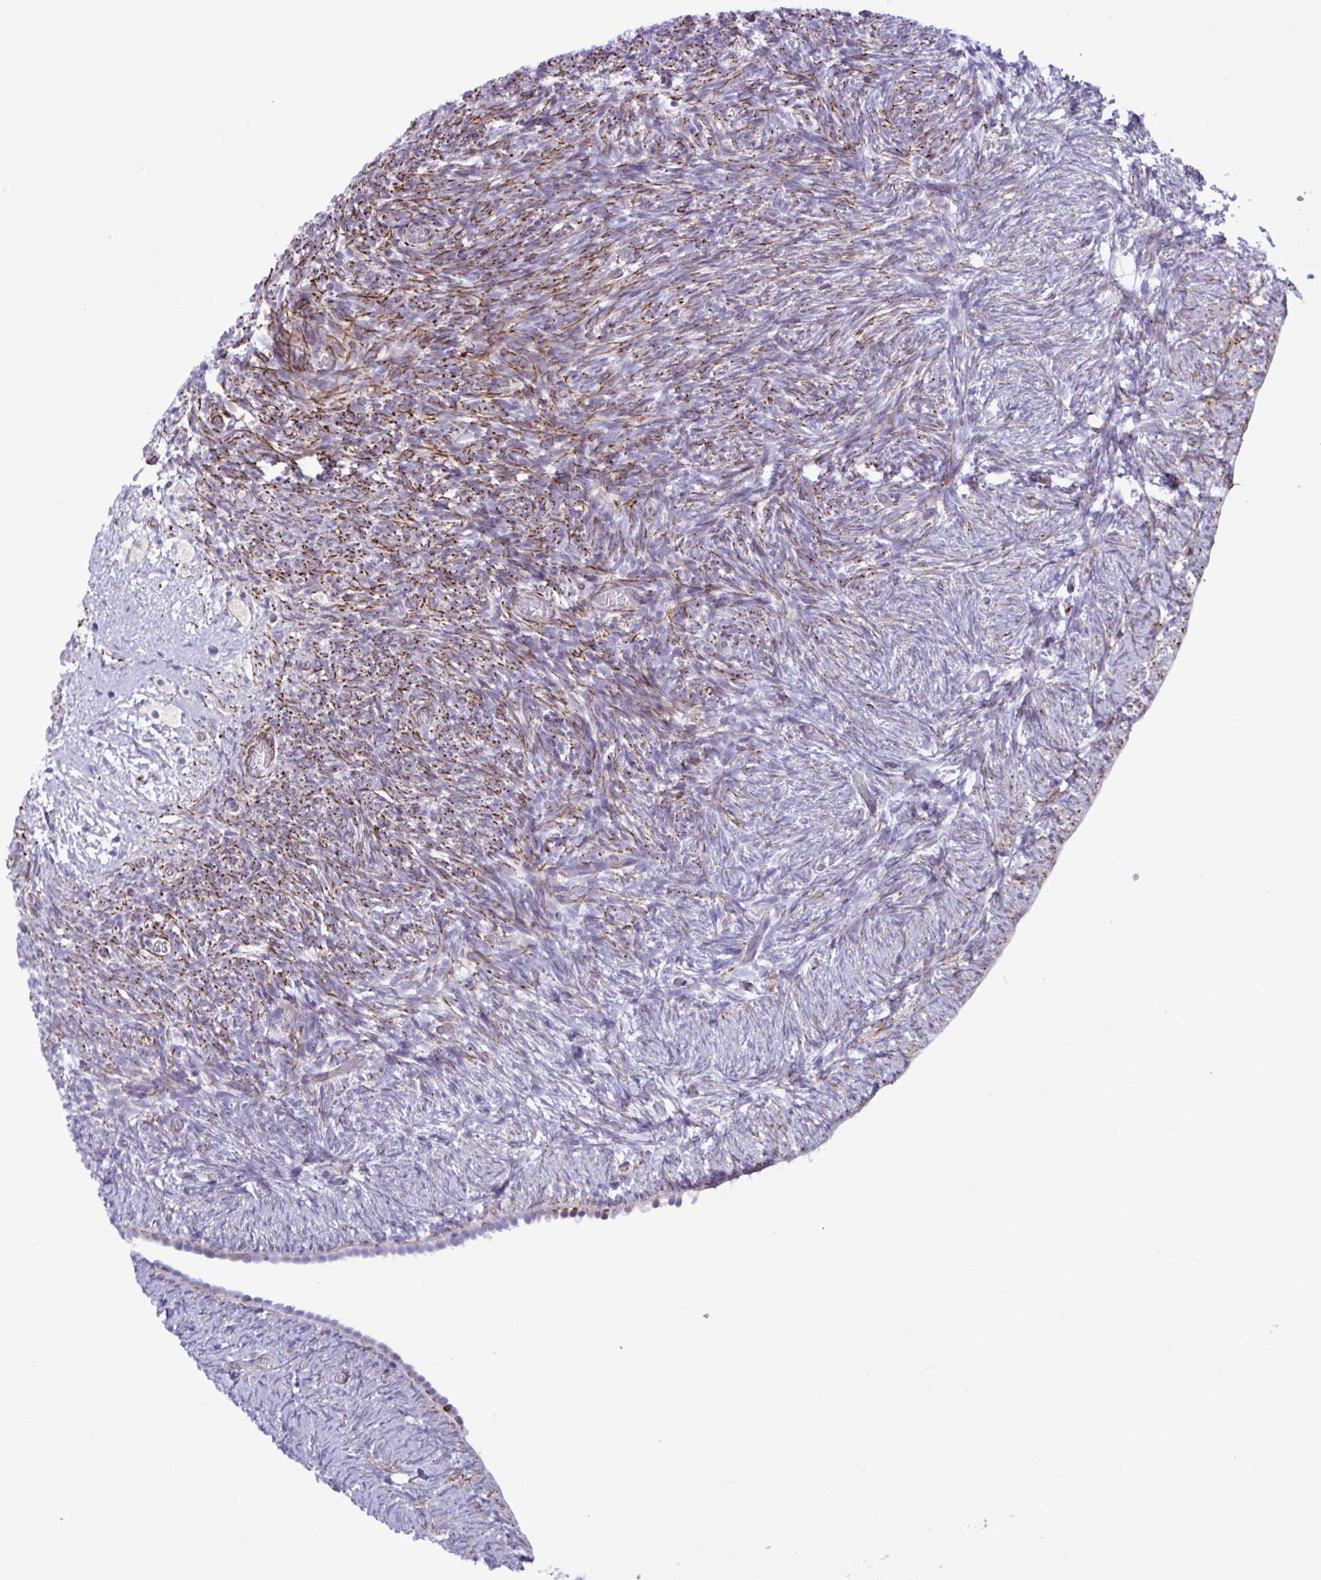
{"staining": {"intensity": "moderate", "quantity": "25%-75%", "location": "cytoplasmic/membranous"}, "tissue": "ovary", "cell_type": "Ovarian stroma cells", "image_type": "normal", "snomed": [{"axis": "morphology", "description": "Normal tissue, NOS"}, {"axis": "topography", "description": "Ovary"}], "caption": "Immunohistochemistry (IHC) image of unremarkable ovary: ovary stained using immunohistochemistry exhibits medium levels of moderate protein expression localized specifically in the cytoplasmic/membranous of ovarian stroma cells, appearing as a cytoplasmic/membranous brown color.", "gene": "SMAD5", "patient": {"sex": "female", "age": 39}}